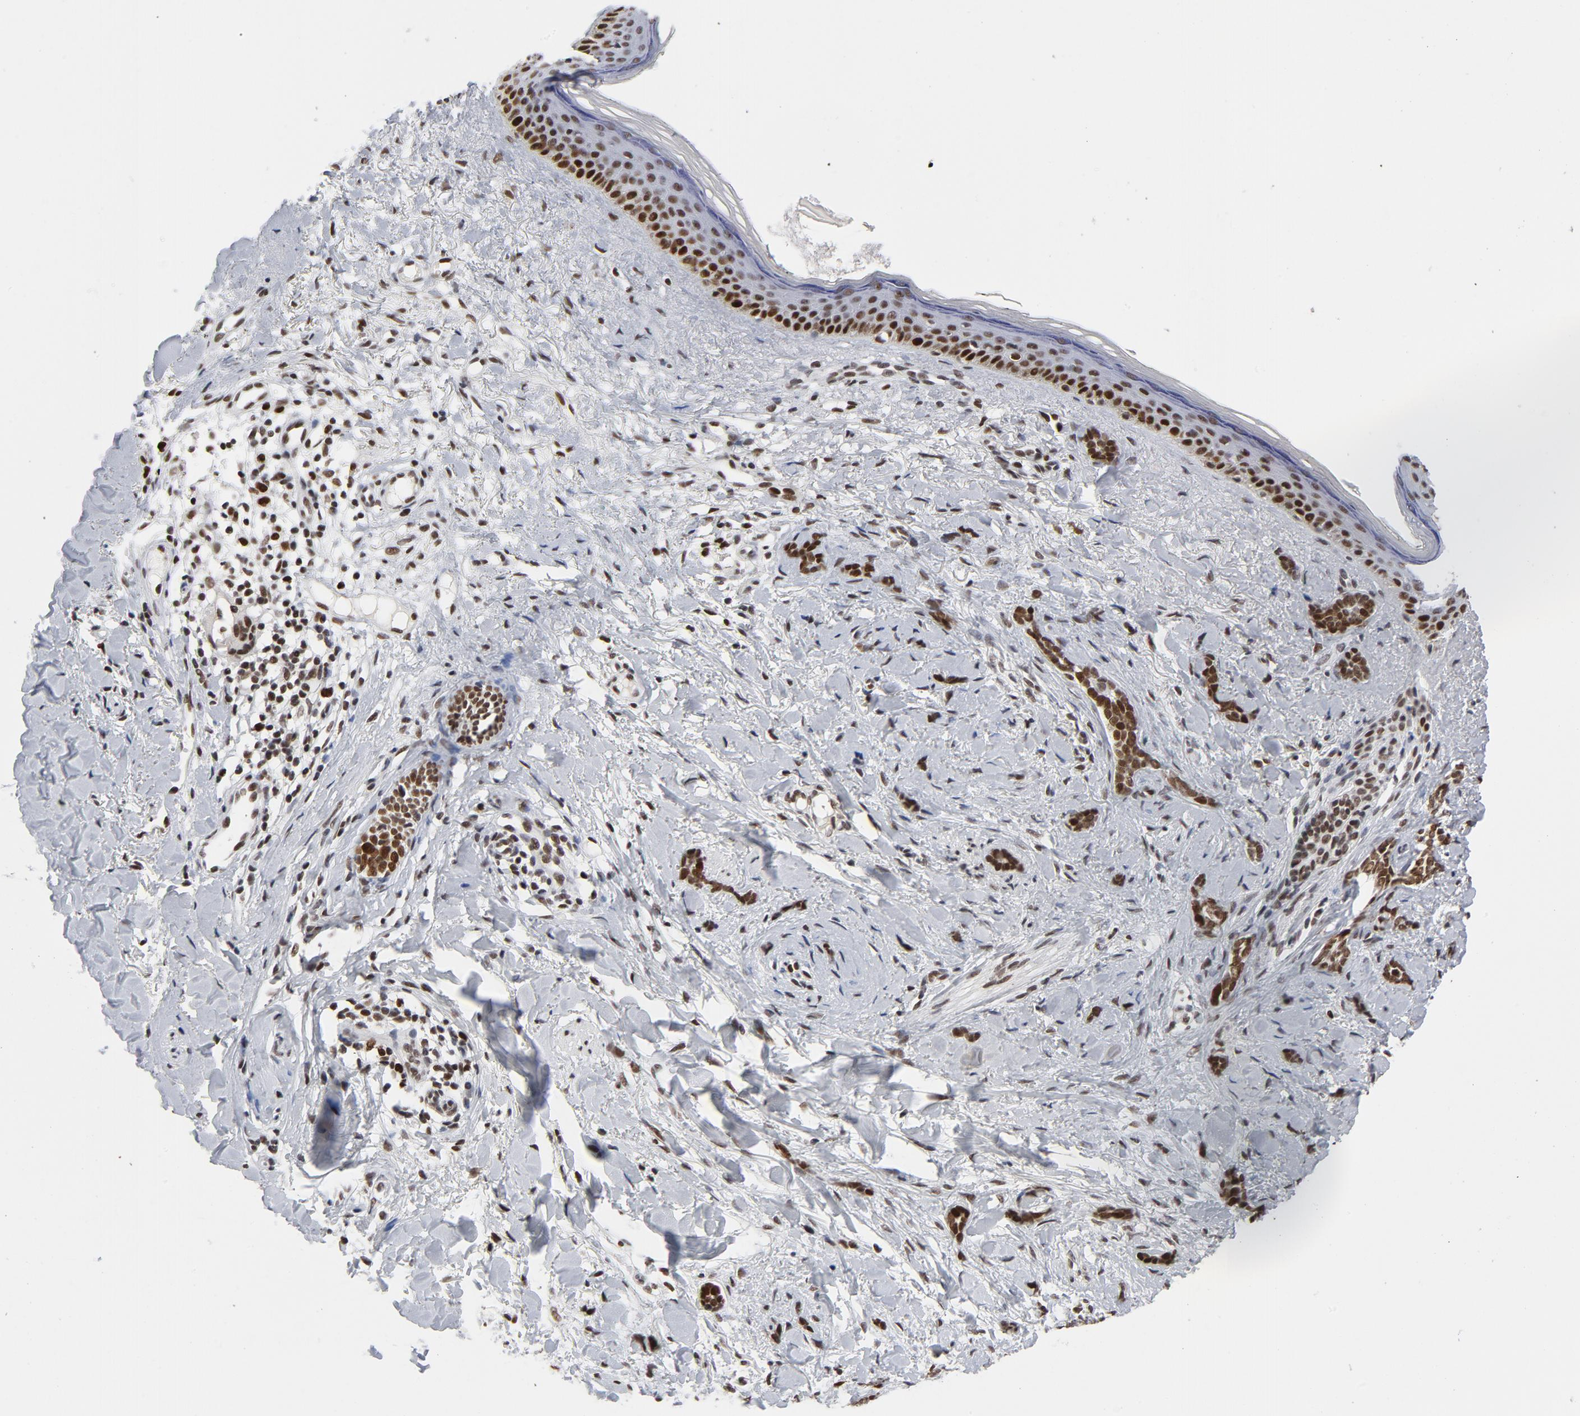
{"staining": {"intensity": "strong", "quantity": ">75%", "location": "nuclear"}, "tissue": "skin cancer", "cell_type": "Tumor cells", "image_type": "cancer", "snomed": [{"axis": "morphology", "description": "Basal cell carcinoma"}, {"axis": "topography", "description": "Skin"}], "caption": "Strong nuclear positivity for a protein is appreciated in about >75% of tumor cells of skin basal cell carcinoma using immunohistochemistry (IHC).", "gene": "RFC4", "patient": {"sex": "female", "age": 37}}